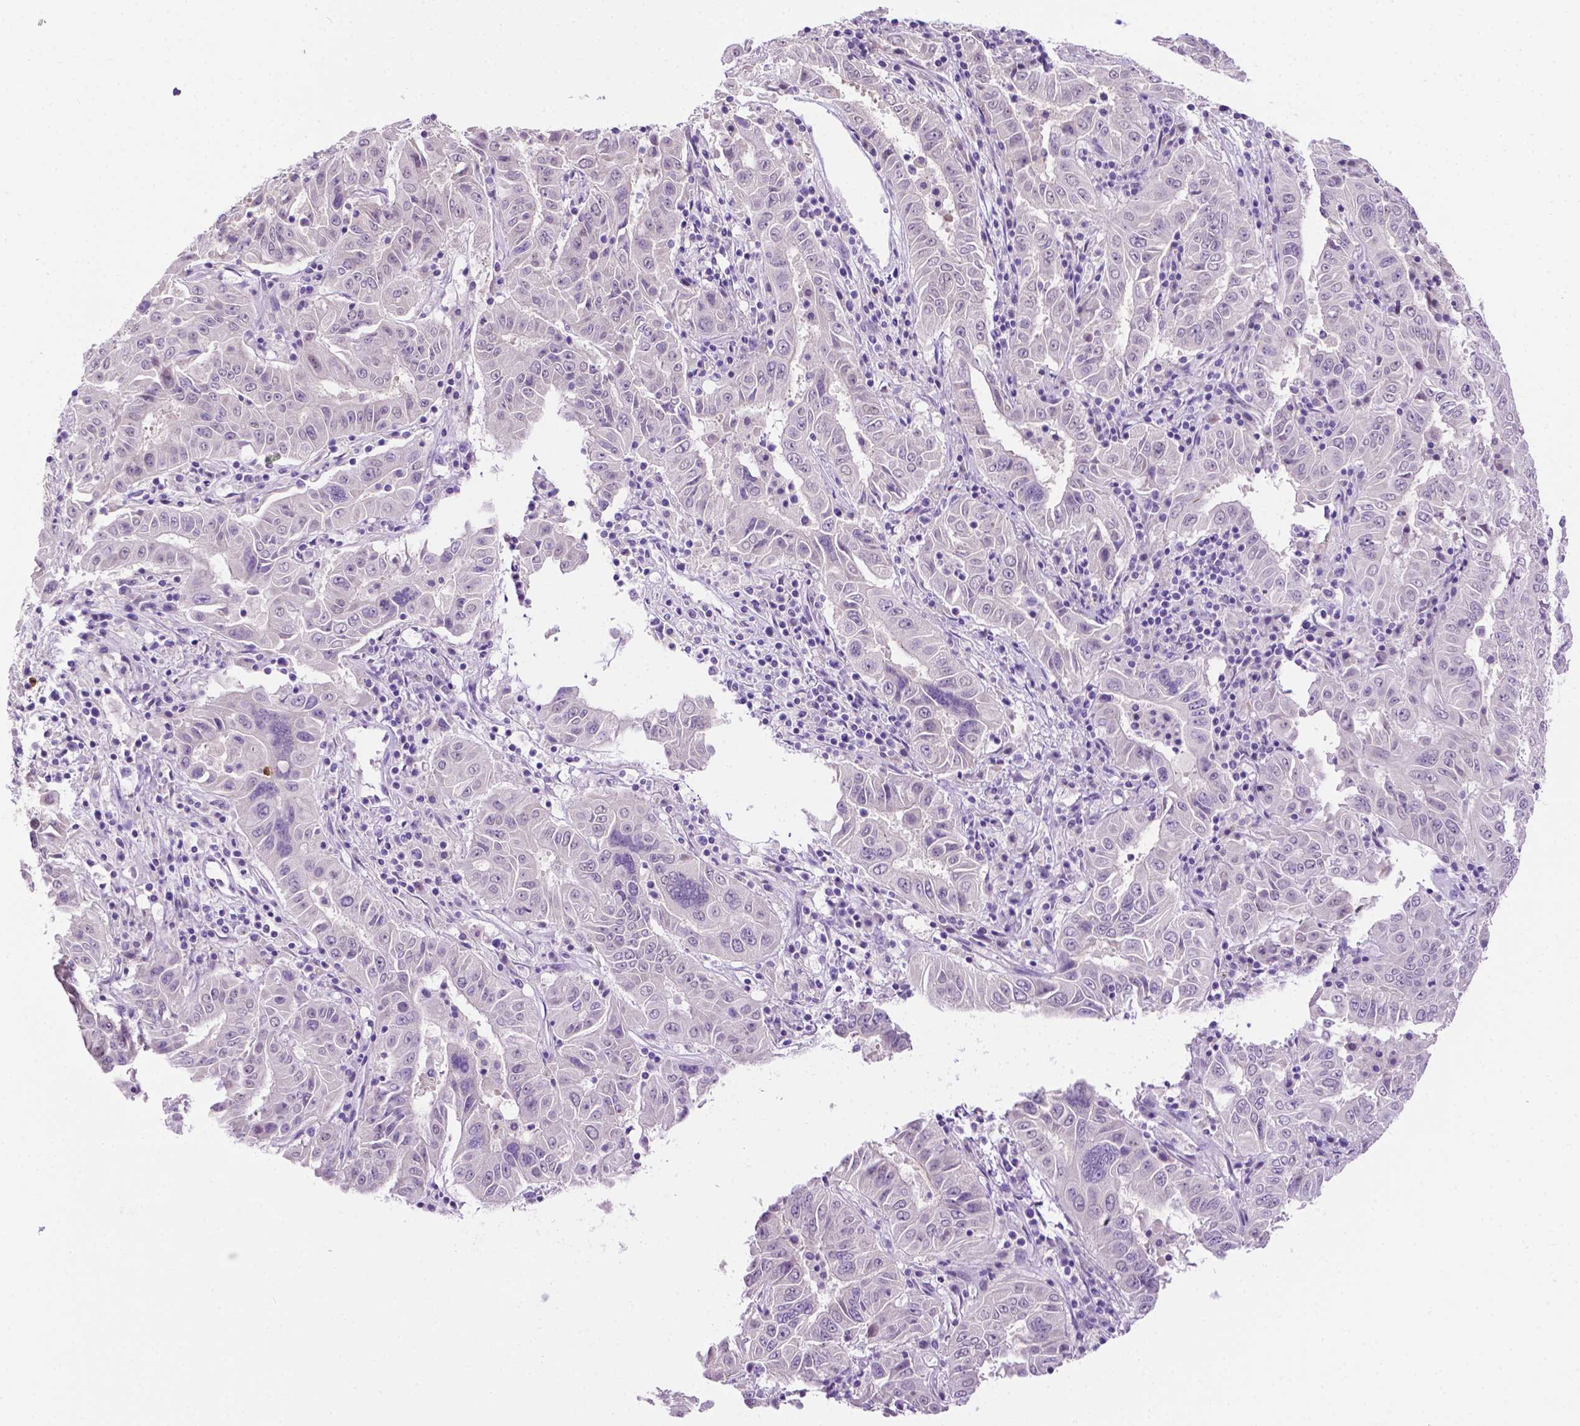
{"staining": {"intensity": "negative", "quantity": "none", "location": "none"}, "tissue": "pancreatic cancer", "cell_type": "Tumor cells", "image_type": "cancer", "snomed": [{"axis": "morphology", "description": "Adenocarcinoma, NOS"}, {"axis": "topography", "description": "Pancreas"}], "caption": "Histopathology image shows no protein positivity in tumor cells of pancreatic cancer (adenocarcinoma) tissue.", "gene": "MMP27", "patient": {"sex": "male", "age": 63}}